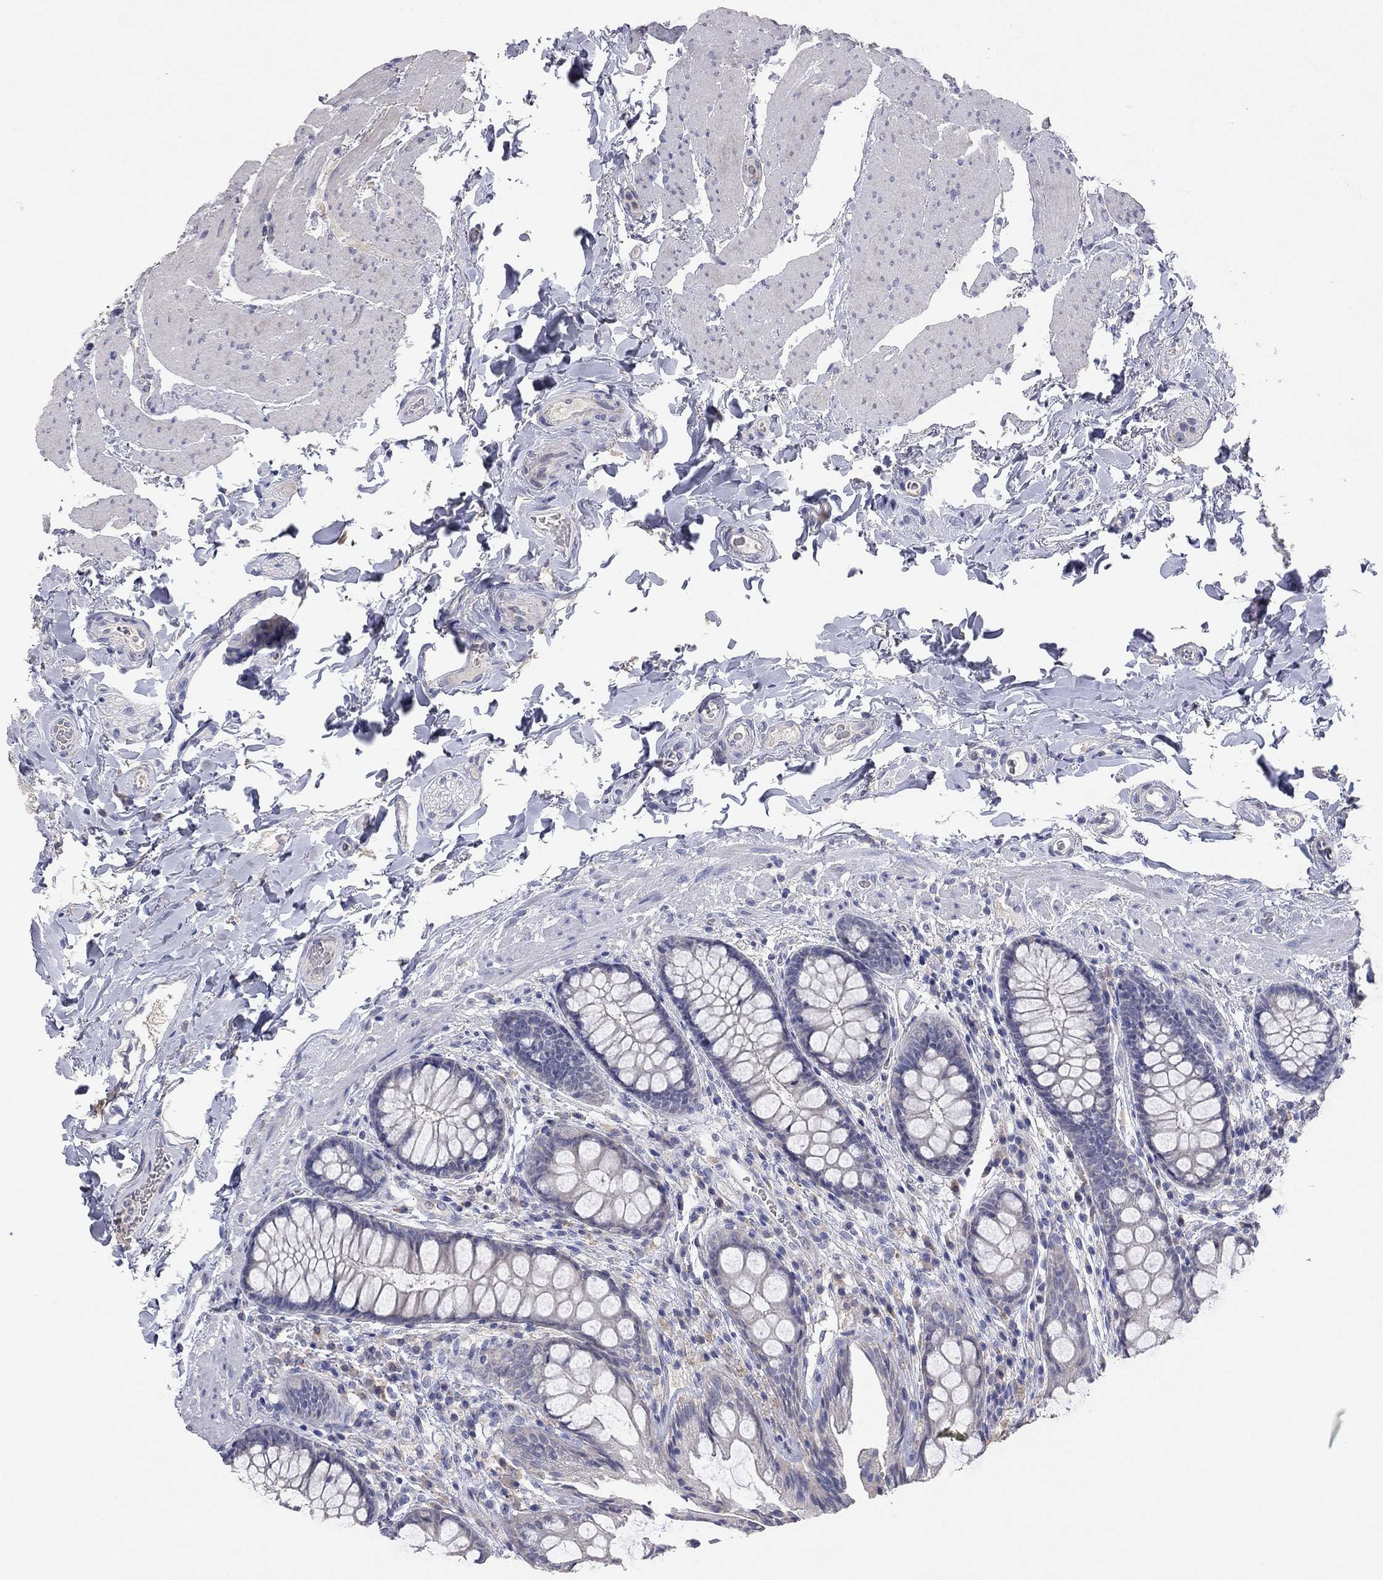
{"staining": {"intensity": "negative", "quantity": "none", "location": "none"}, "tissue": "colon", "cell_type": "Endothelial cells", "image_type": "normal", "snomed": [{"axis": "morphology", "description": "Normal tissue, NOS"}, {"axis": "topography", "description": "Colon"}], "caption": "Colon was stained to show a protein in brown. There is no significant staining in endothelial cells. Brightfield microscopy of IHC stained with DAB (brown) and hematoxylin (blue), captured at high magnification.", "gene": "MMP13", "patient": {"sex": "female", "age": 86}}